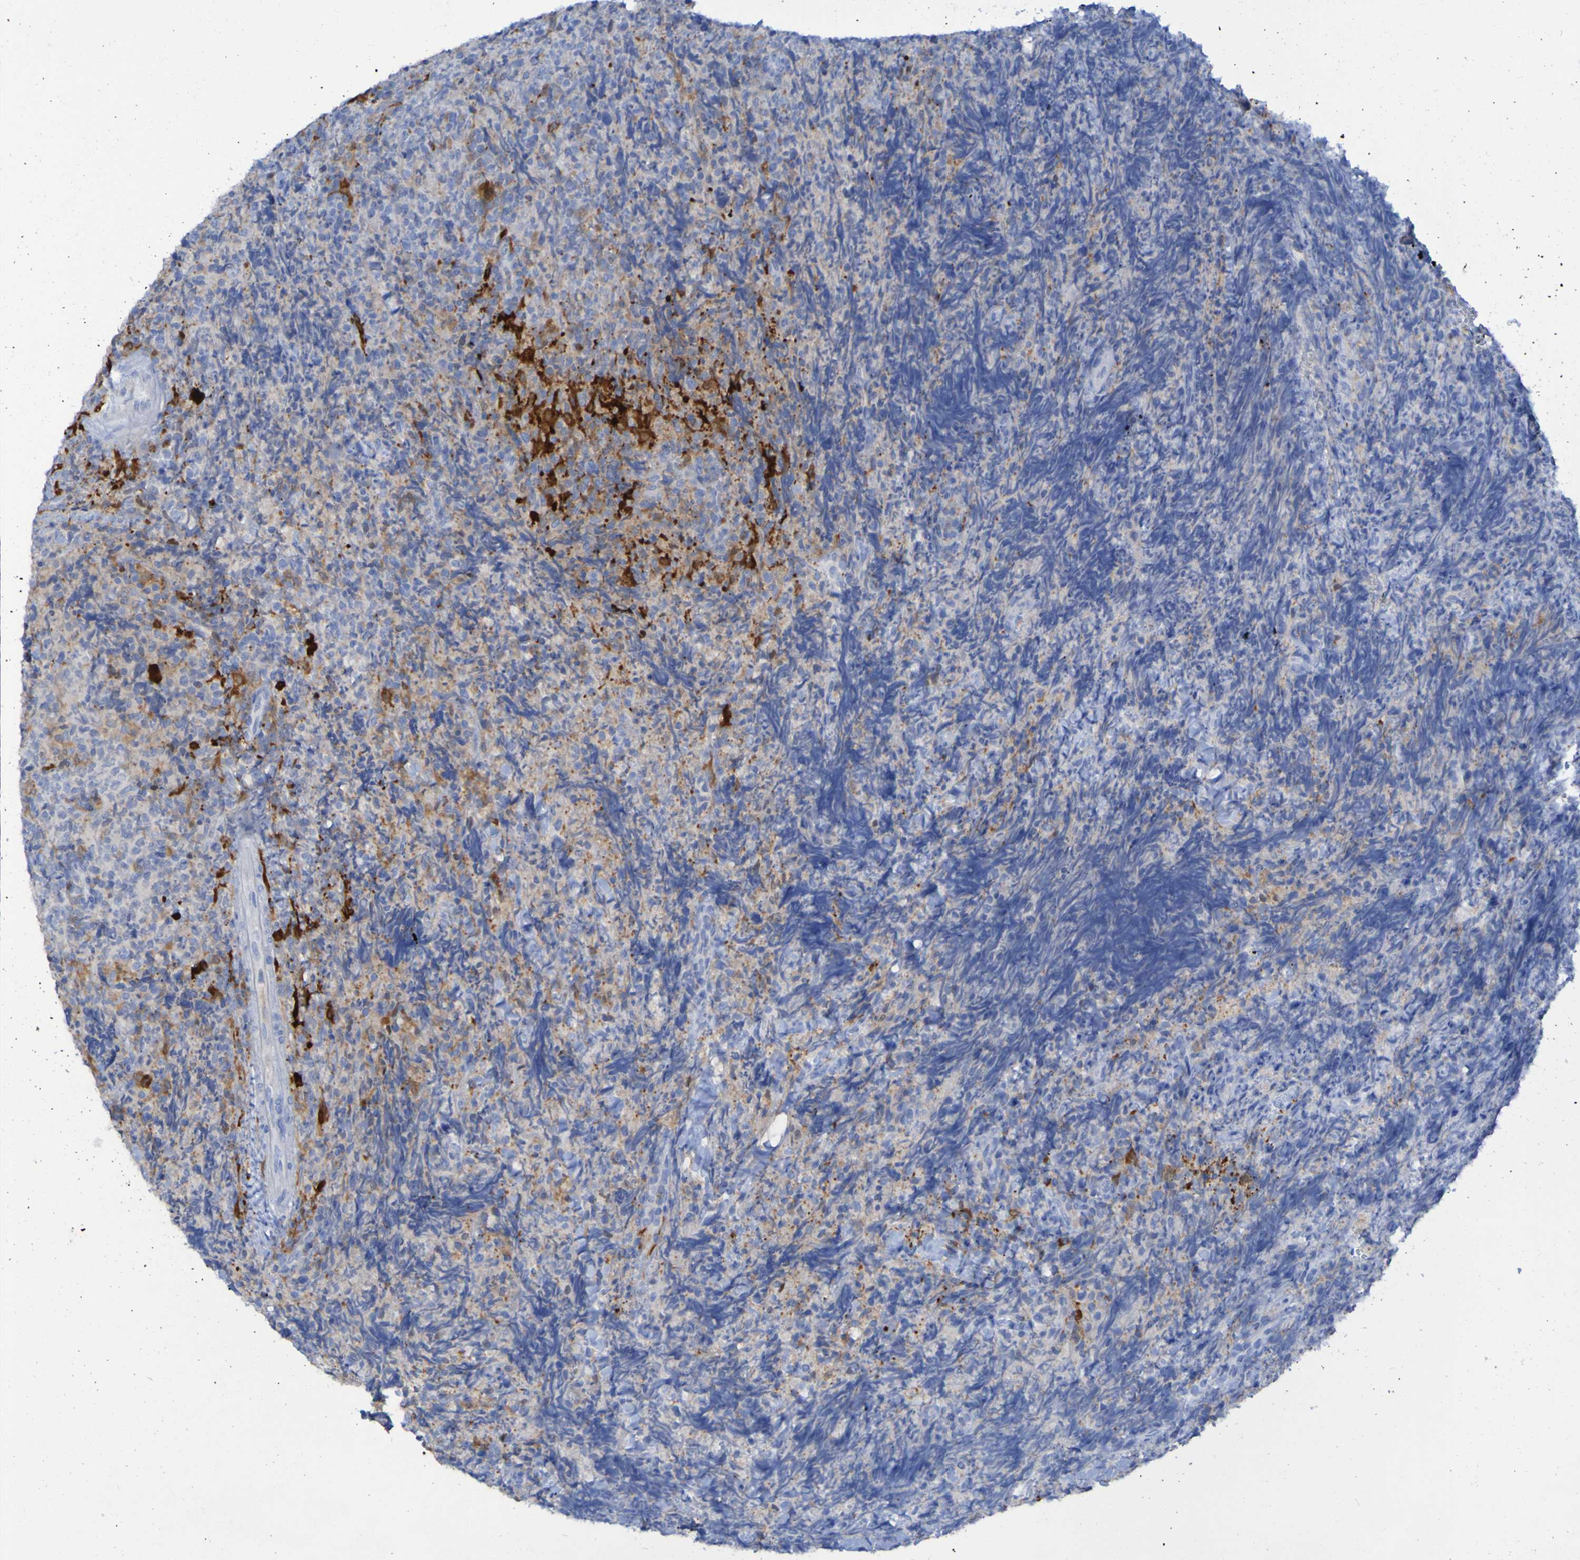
{"staining": {"intensity": "weak", "quantity": "25%-75%", "location": "cytoplasmic/membranous"}, "tissue": "lymphoma", "cell_type": "Tumor cells", "image_type": "cancer", "snomed": [{"axis": "morphology", "description": "Malignant lymphoma, non-Hodgkin's type, High grade"}, {"axis": "topography", "description": "Tonsil"}], "caption": "High-power microscopy captured an IHC image of malignant lymphoma, non-Hodgkin's type (high-grade), revealing weak cytoplasmic/membranous positivity in about 25%-75% of tumor cells.", "gene": "MPPE1", "patient": {"sex": "female", "age": 36}}